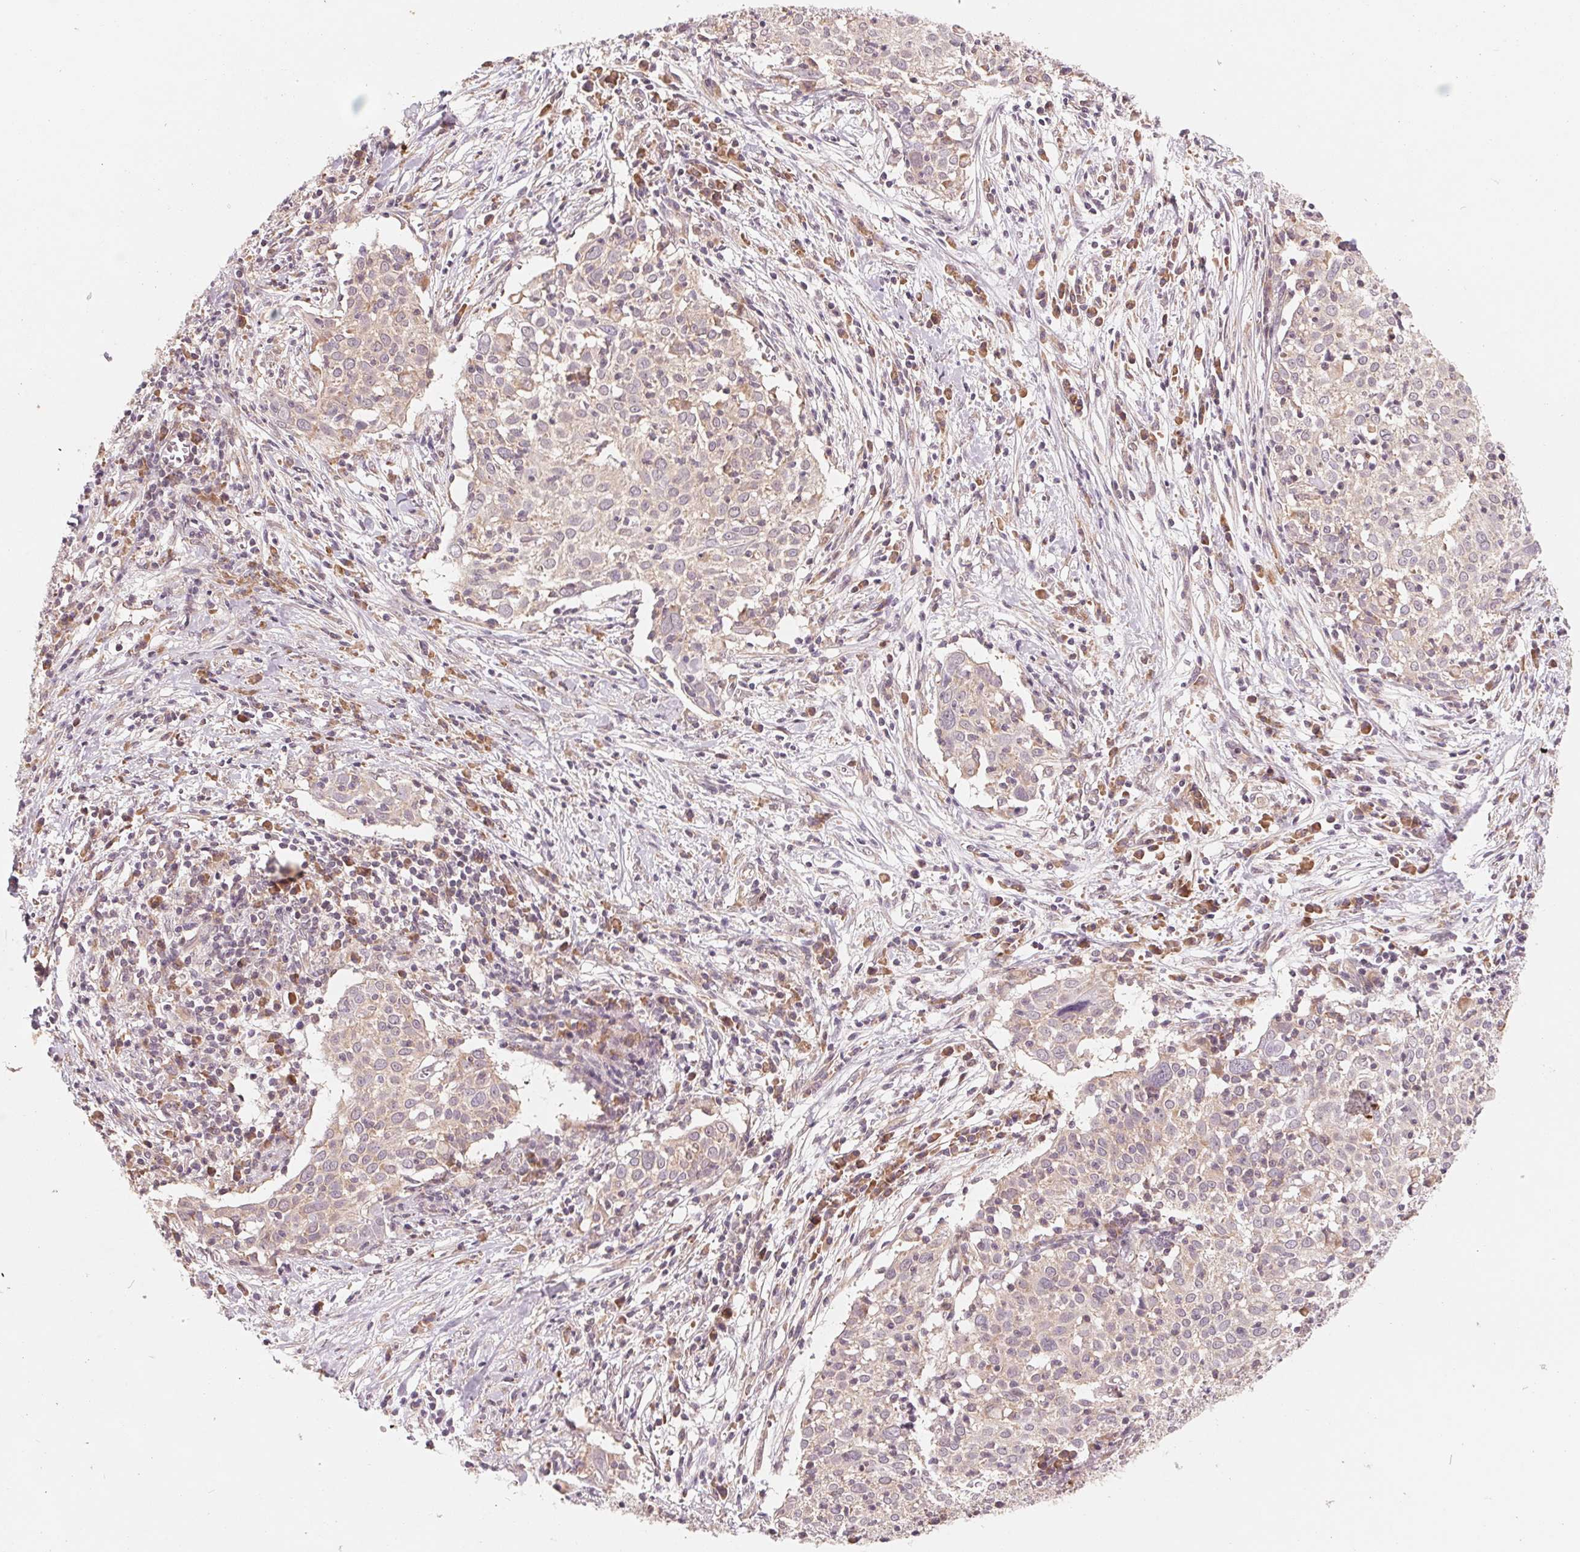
{"staining": {"intensity": "negative", "quantity": "none", "location": "none"}, "tissue": "cervical cancer", "cell_type": "Tumor cells", "image_type": "cancer", "snomed": [{"axis": "morphology", "description": "Squamous cell carcinoma, NOS"}, {"axis": "topography", "description": "Cervix"}], "caption": "The micrograph displays no significant expression in tumor cells of cervical cancer (squamous cell carcinoma).", "gene": "GIGYF2", "patient": {"sex": "female", "age": 39}}